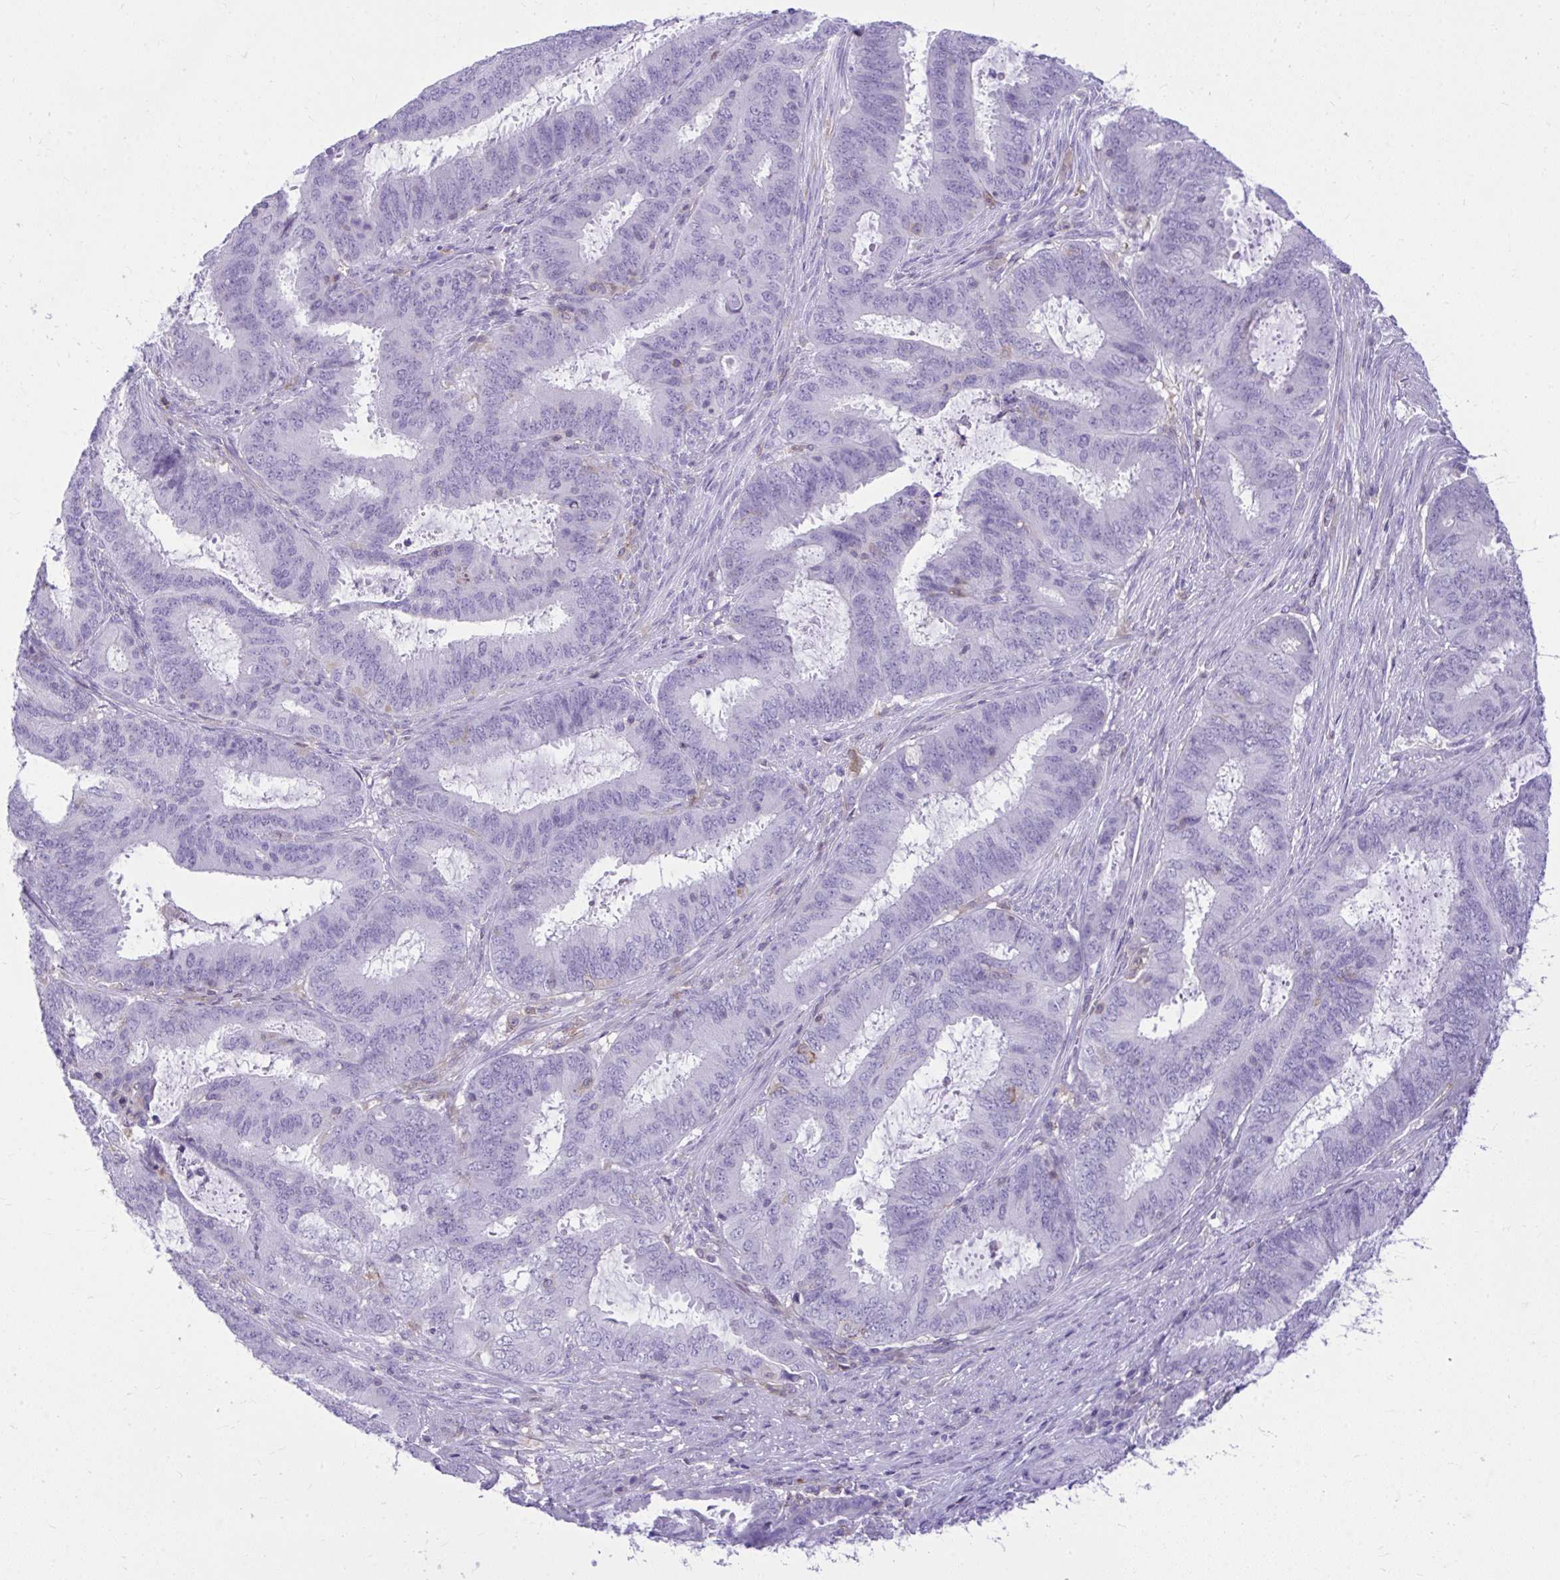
{"staining": {"intensity": "negative", "quantity": "none", "location": "none"}, "tissue": "endometrial cancer", "cell_type": "Tumor cells", "image_type": "cancer", "snomed": [{"axis": "morphology", "description": "Adenocarcinoma, NOS"}, {"axis": "topography", "description": "Endometrium"}], "caption": "This is an immunohistochemistry (IHC) image of endometrial cancer (adenocarcinoma). There is no staining in tumor cells.", "gene": "GPRIN3", "patient": {"sex": "female", "age": 51}}